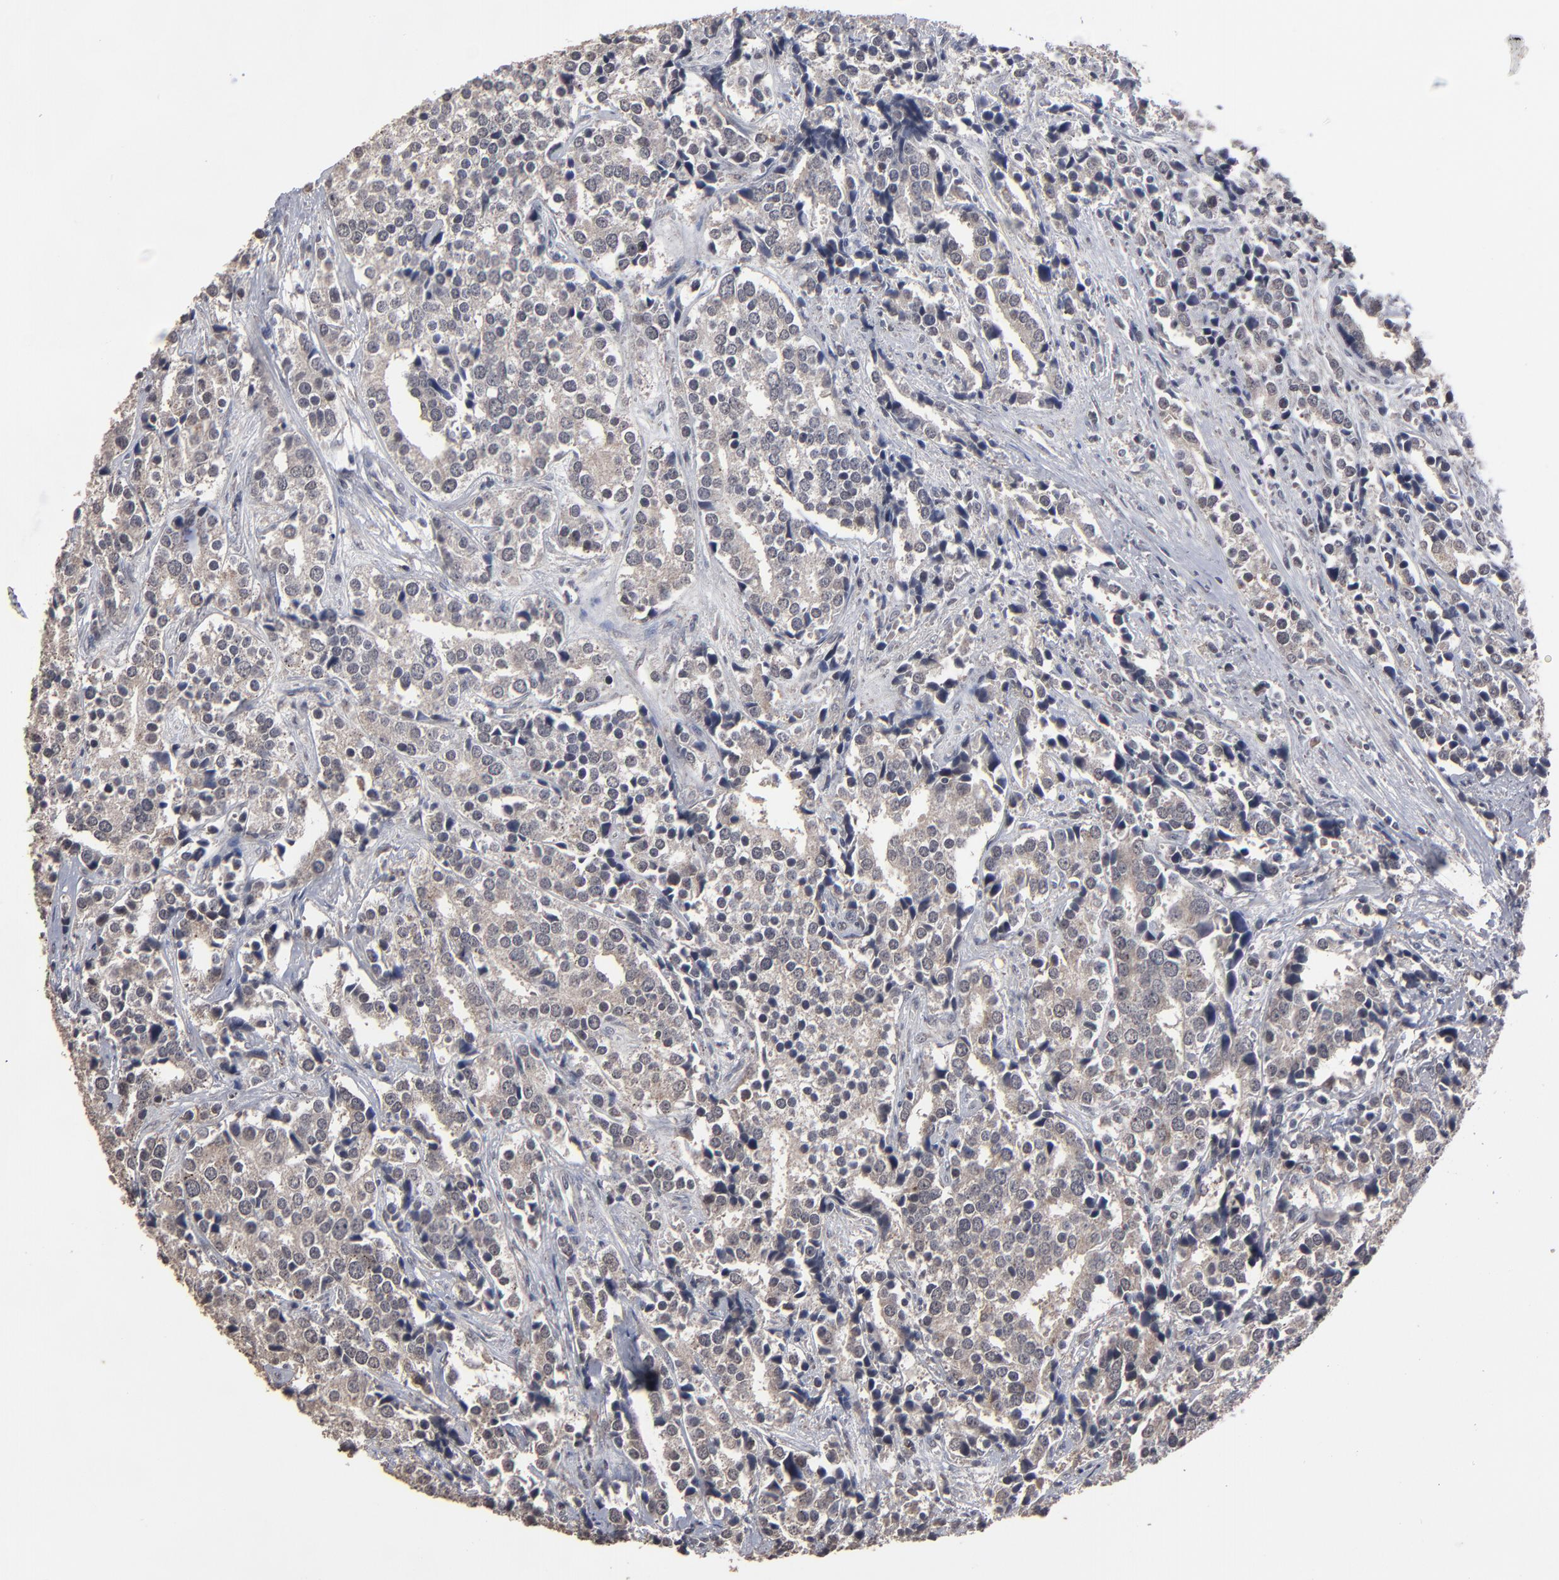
{"staining": {"intensity": "weak", "quantity": ">75%", "location": "cytoplasmic/membranous"}, "tissue": "prostate cancer", "cell_type": "Tumor cells", "image_type": "cancer", "snomed": [{"axis": "morphology", "description": "Adenocarcinoma, High grade"}, {"axis": "topography", "description": "Prostate"}], "caption": "Brown immunohistochemical staining in prostate cancer (high-grade adenocarcinoma) reveals weak cytoplasmic/membranous positivity in about >75% of tumor cells.", "gene": "SLC22A17", "patient": {"sex": "male", "age": 71}}